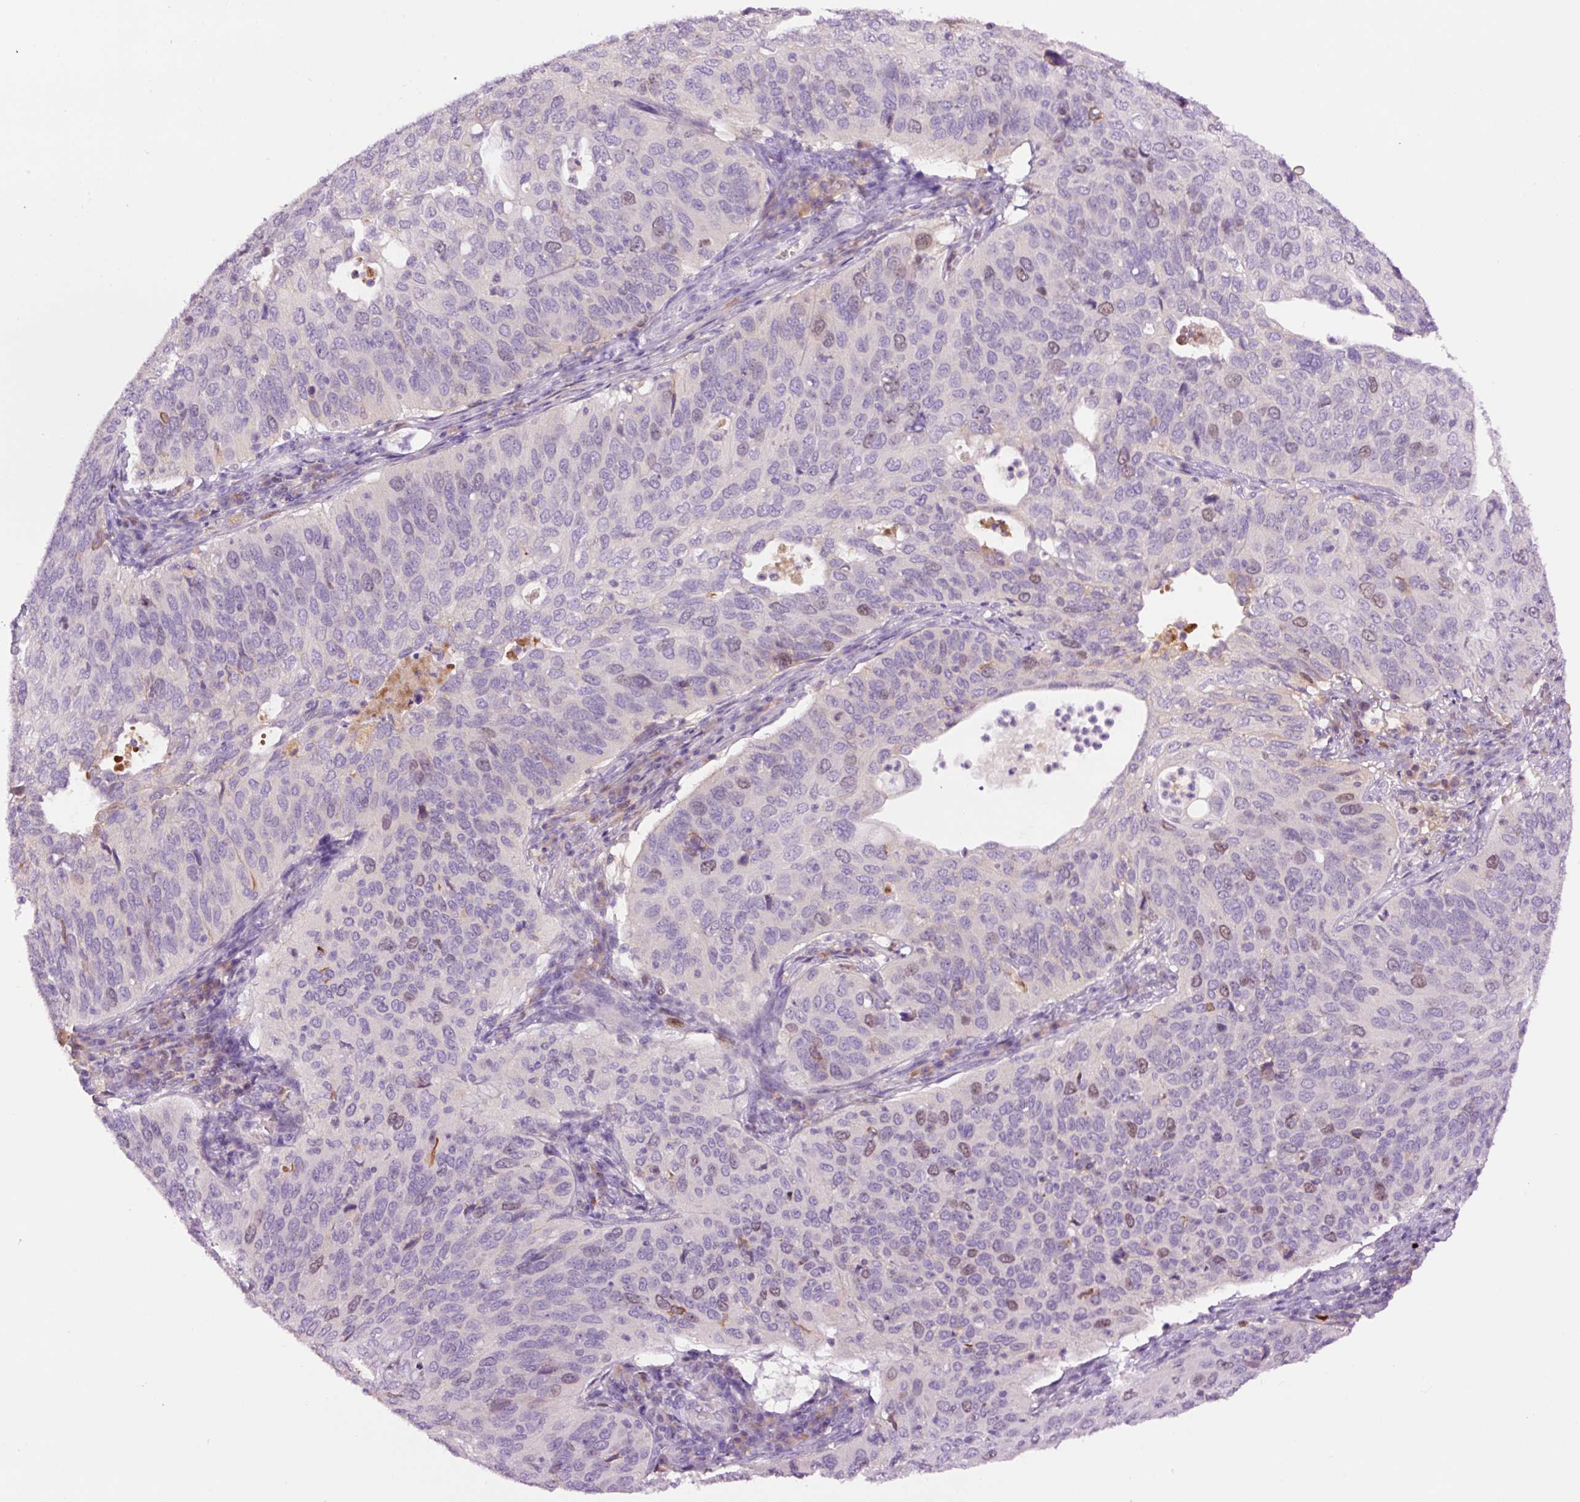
{"staining": {"intensity": "weak", "quantity": "<25%", "location": "nuclear"}, "tissue": "cervical cancer", "cell_type": "Tumor cells", "image_type": "cancer", "snomed": [{"axis": "morphology", "description": "Squamous cell carcinoma, NOS"}, {"axis": "topography", "description": "Cervix"}], "caption": "High magnification brightfield microscopy of cervical cancer (squamous cell carcinoma) stained with DAB (brown) and counterstained with hematoxylin (blue): tumor cells show no significant staining.", "gene": "DPPA4", "patient": {"sex": "female", "age": 36}}